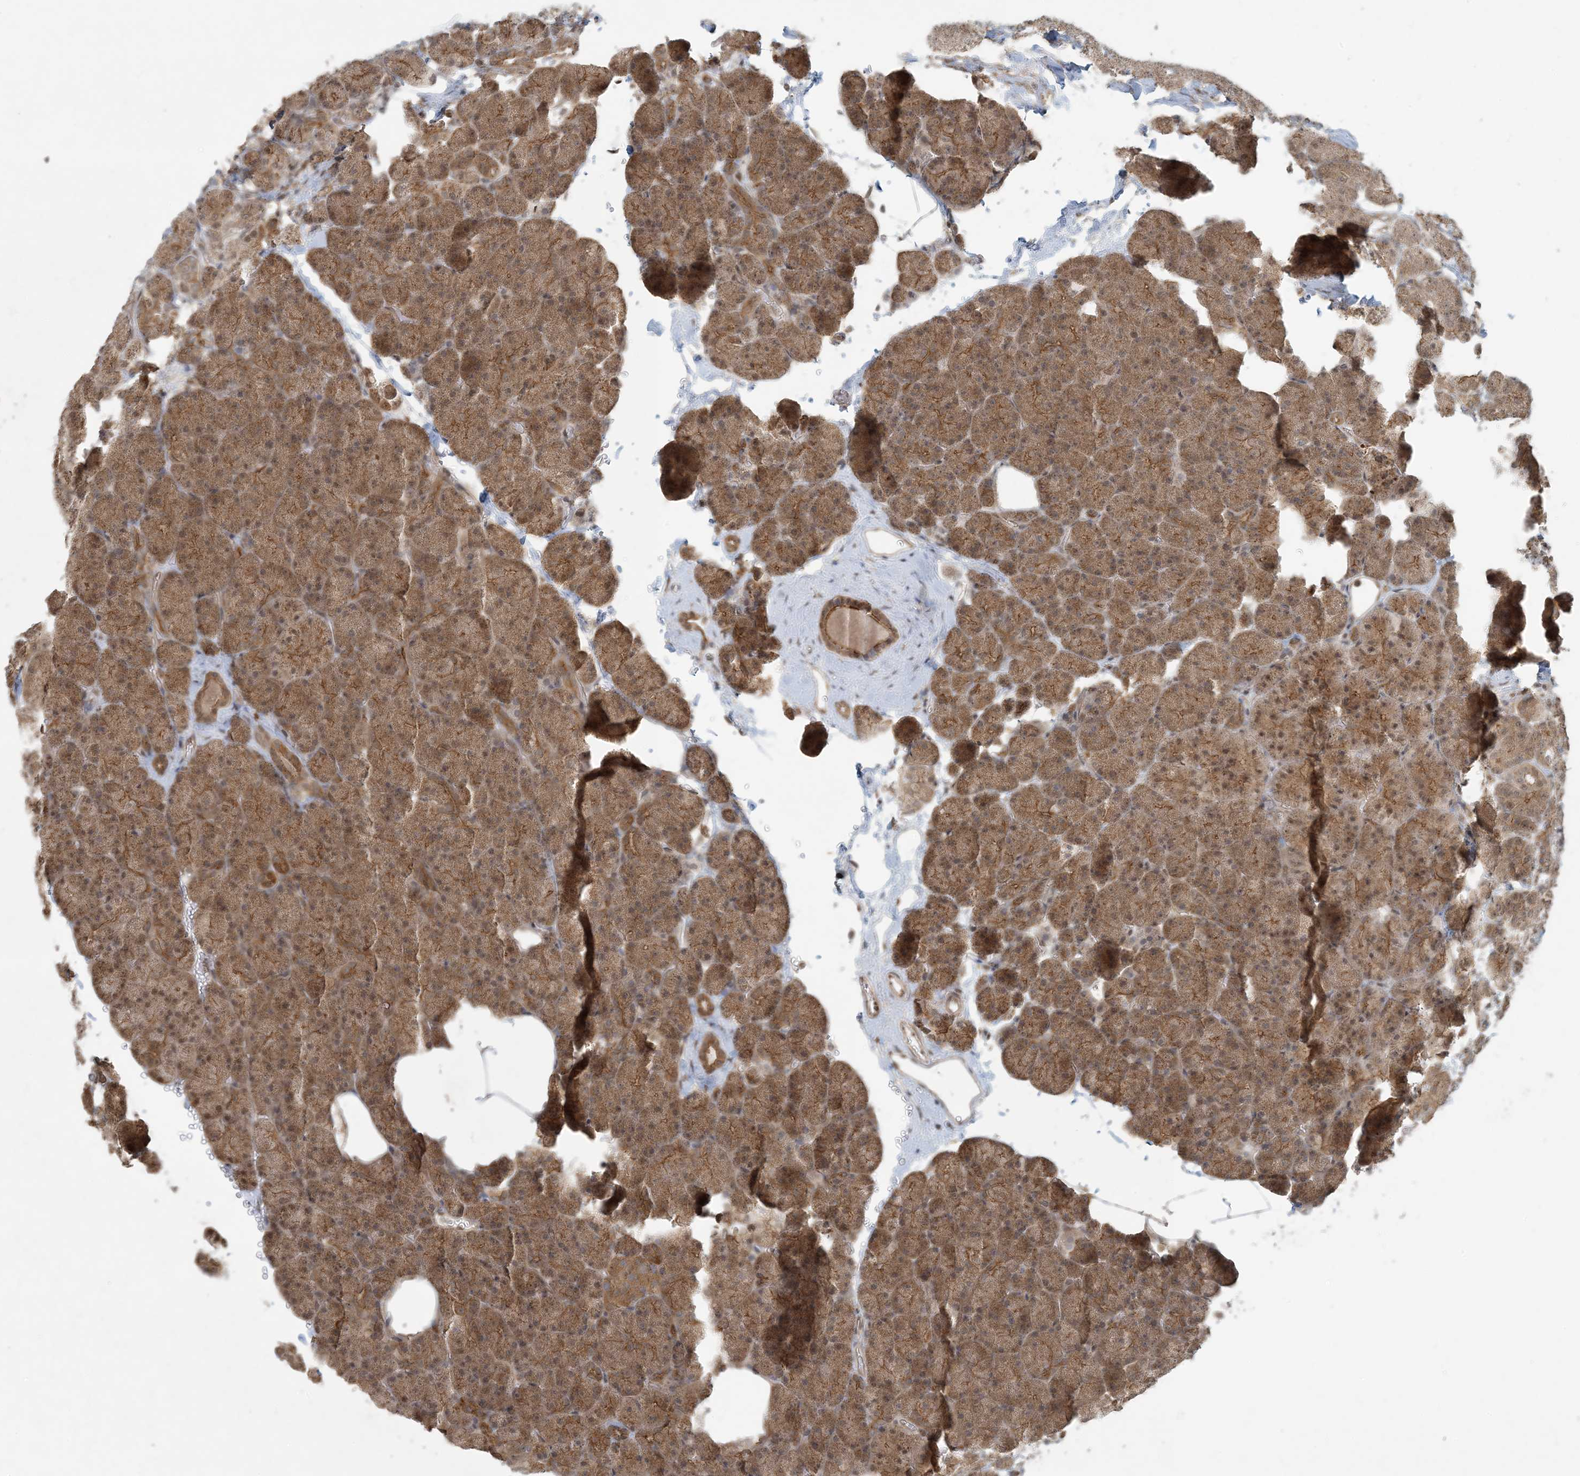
{"staining": {"intensity": "moderate", "quantity": ">75%", "location": "cytoplasmic/membranous,nuclear"}, "tissue": "pancreas", "cell_type": "Exocrine glandular cells", "image_type": "normal", "snomed": [{"axis": "morphology", "description": "Normal tissue, NOS"}, {"axis": "morphology", "description": "Carcinoid, malignant, NOS"}, {"axis": "topography", "description": "Pancreas"}], "caption": "Immunohistochemistry (IHC) of unremarkable pancreas displays medium levels of moderate cytoplasmic/membranous,nuclear positivity in approximately >75% of exocrine glandular cells. The protein of interest is shown in brown color, while the nuclei are stained blue.", "gene": "BCORL1", "patient": {"sex": "female", "age": 35}}